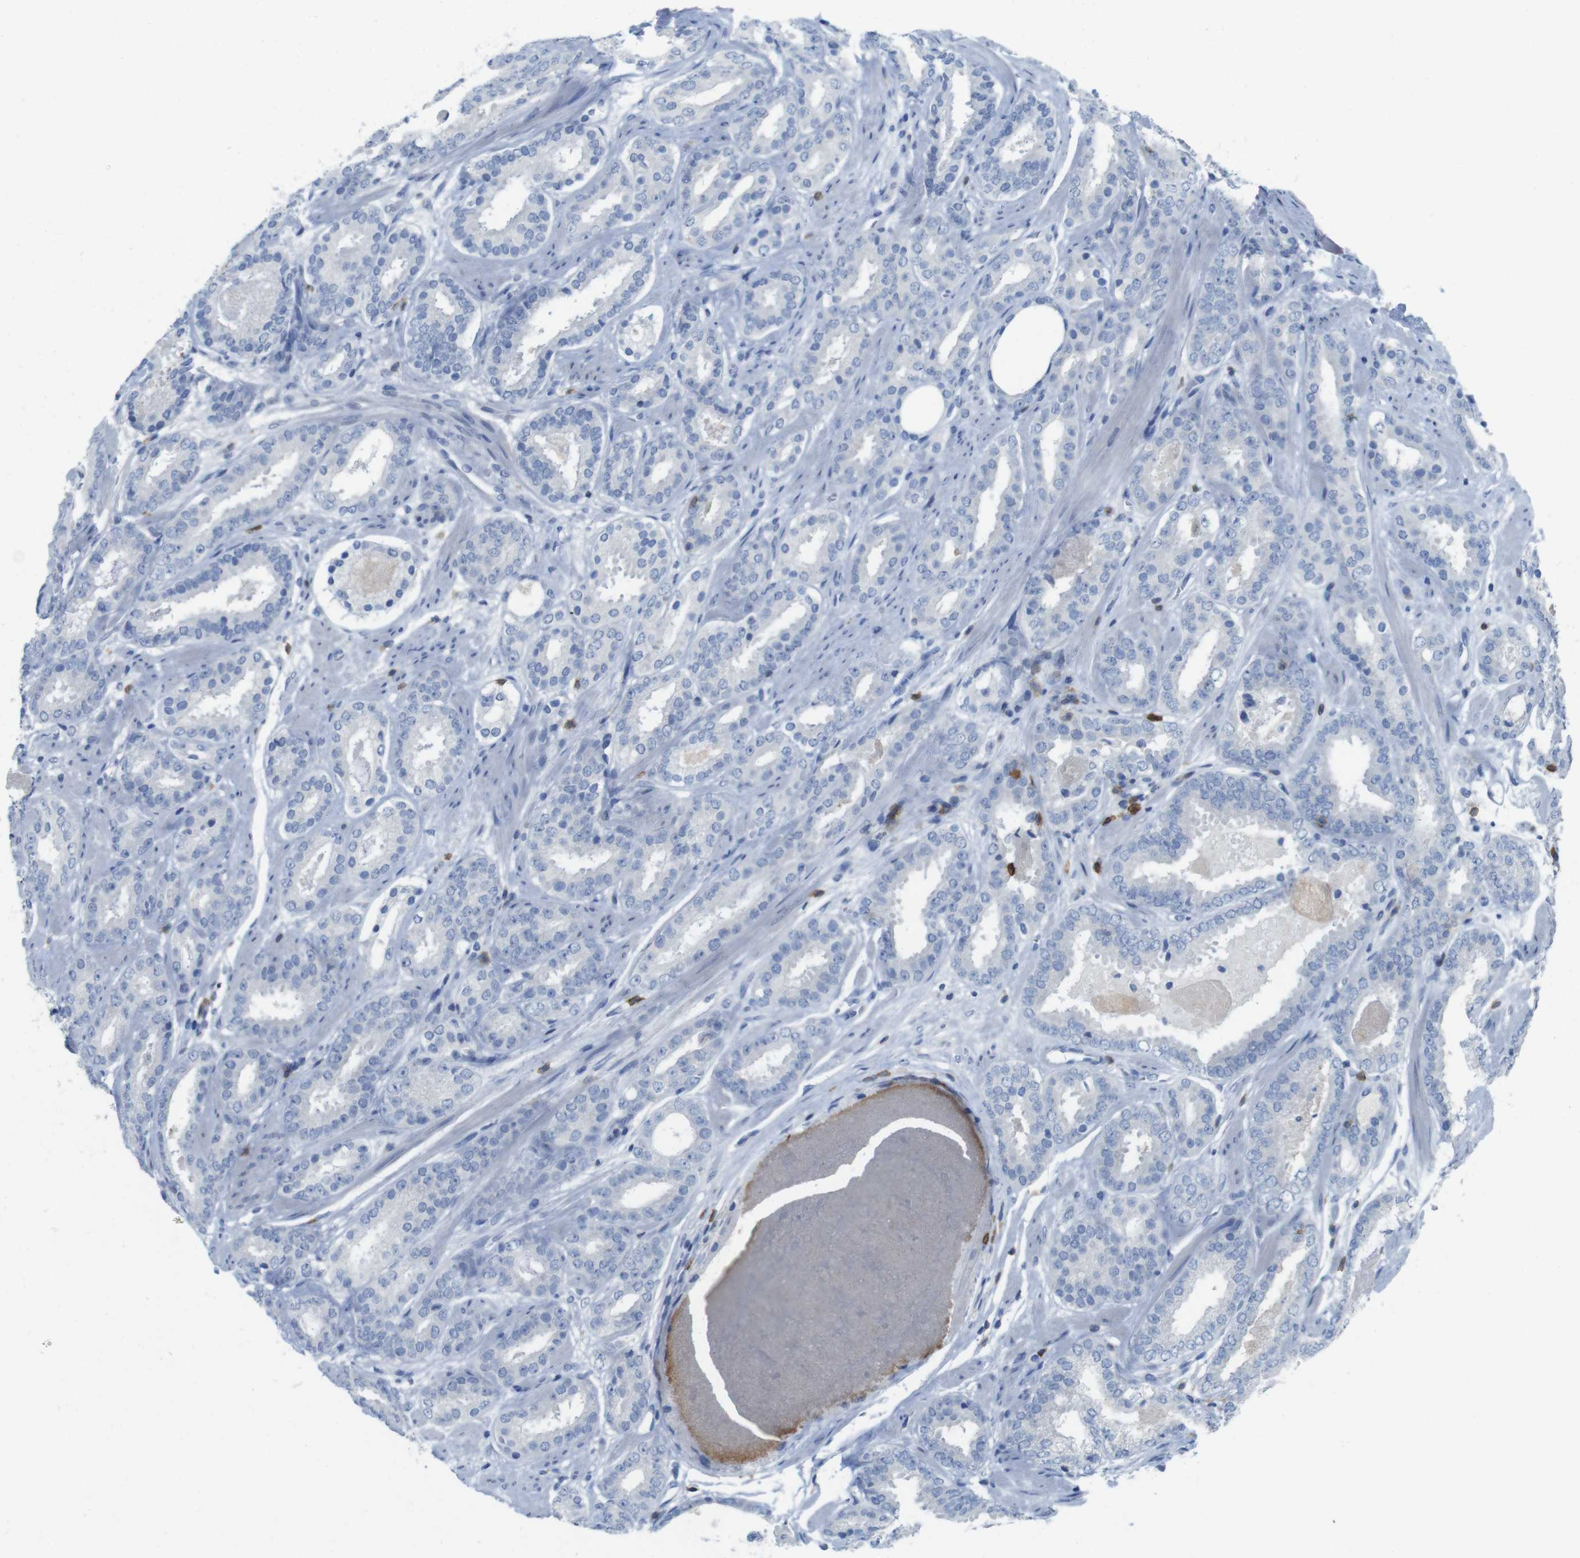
{"staining": {"intensity": "negative", "quantity": "none", "location": "none"}, "tissue": "prostate cancer", "cell_type": "Tumor cells", "image_type": "cancer", "snomed": [{"axis": "morphology", "description": "Adenocarcinoma, Low grade"}, {"axis": "topography", "description": "Prostate"}], "caption": "Photomicrograph shows no significant protein expression in tumor cells of adenocarcinoma (low-grade) (prostate).", "gene": "CD5", "patient": {"sex": "male", "age": 69}}